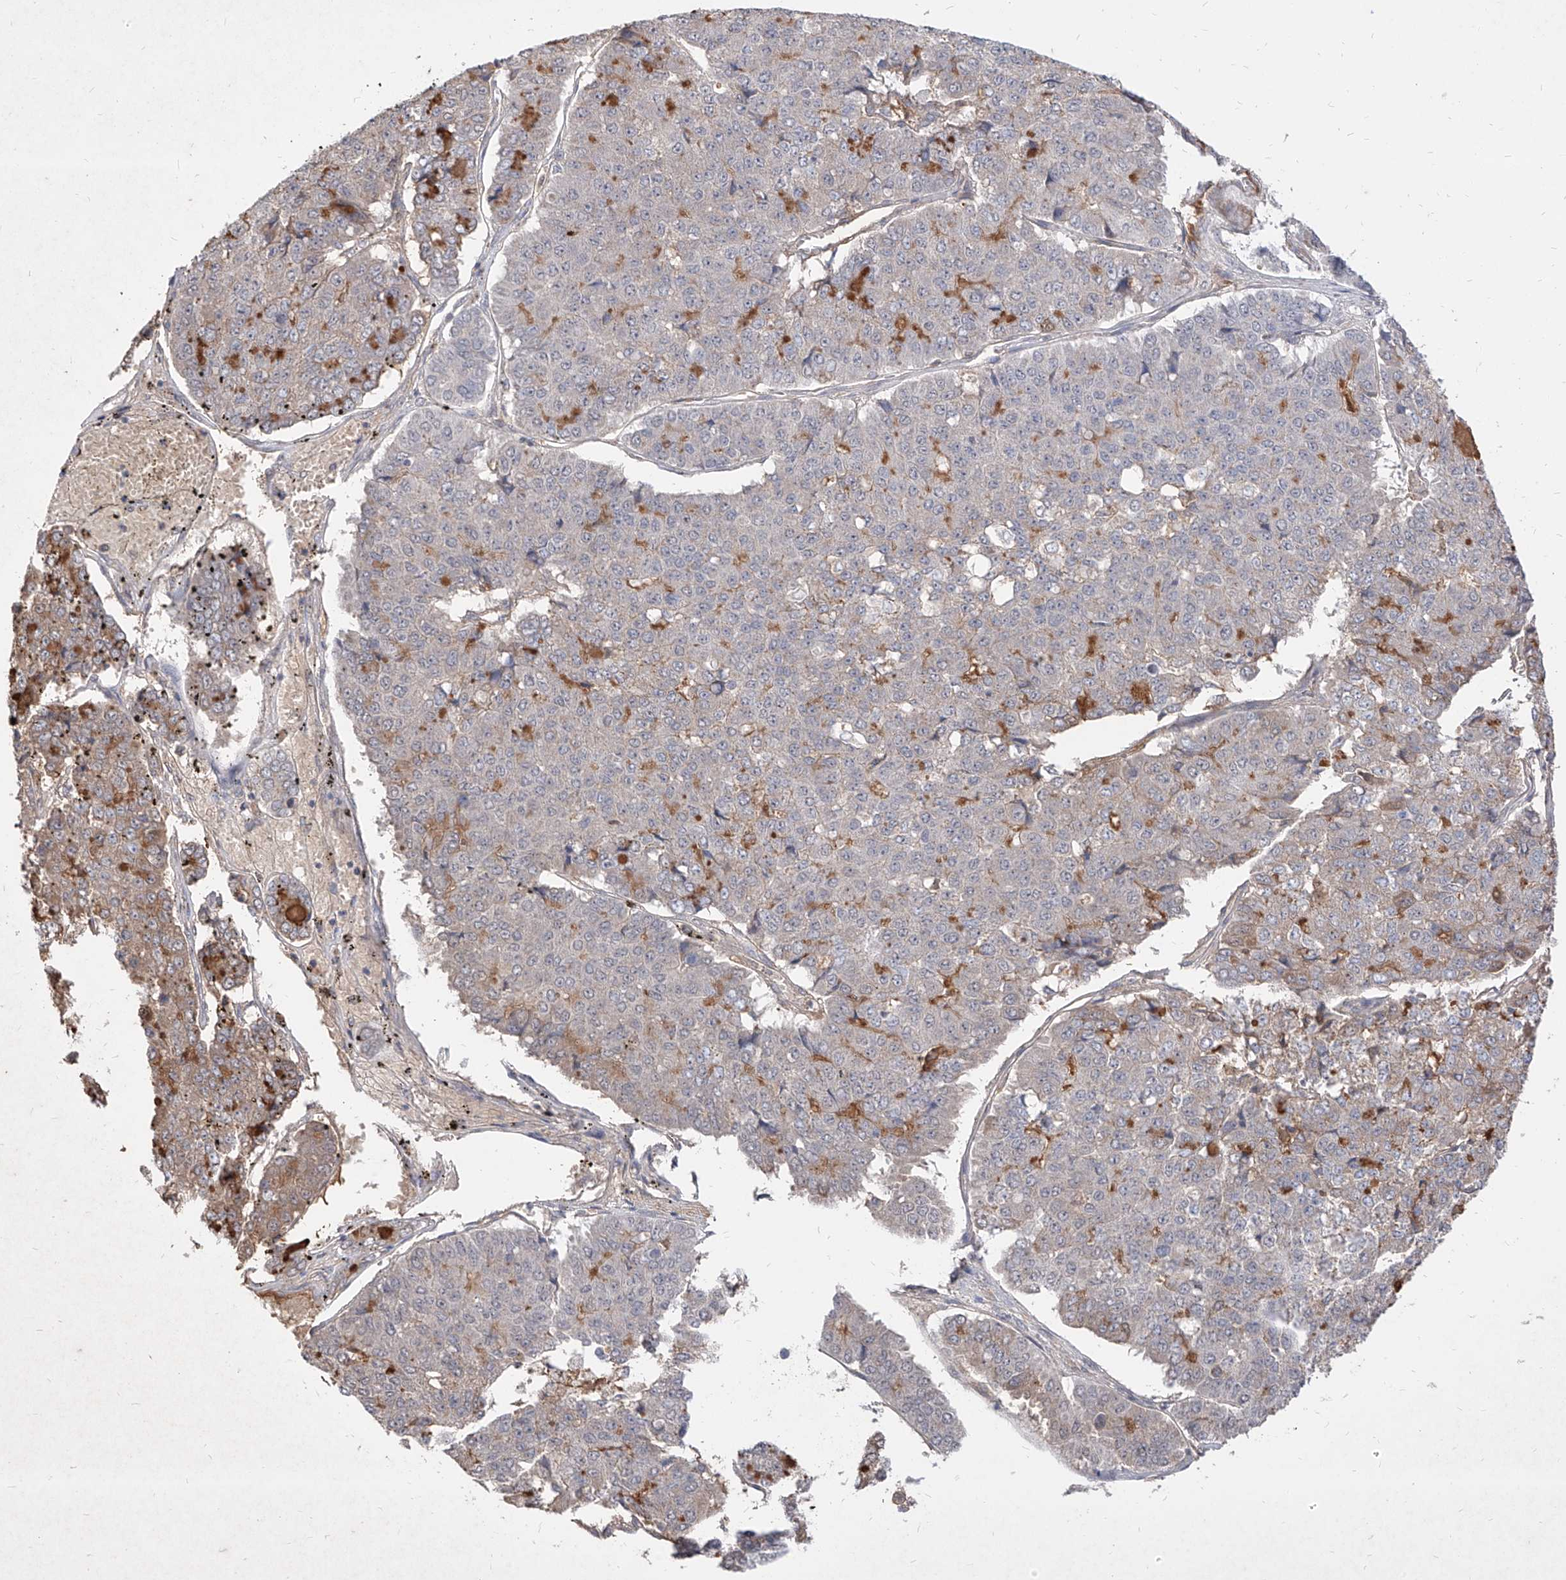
{"staining": {"intensity": "negative", "quantity": "none", "location": "none"}, "tissue": "pancreatic cancer", "cell_type": "Tumor cells", "image_type": "cancer", "snomed": [{"axis": "morphology", "description": "Adenocarcinoma, NOS"}, {"axis": "topography", "description": "Pancreas"}], "caption": "A high-resolution image shows IHC staining of pancreatic adenocarcinoma, which displays no significant staining in tumor cells. (Brightfield microscopy of DAB (3,3'-diaminobenzidine) IHC at high magnification).", "gene": "C4A", "patient": {"sex": "male", "age": 50}}